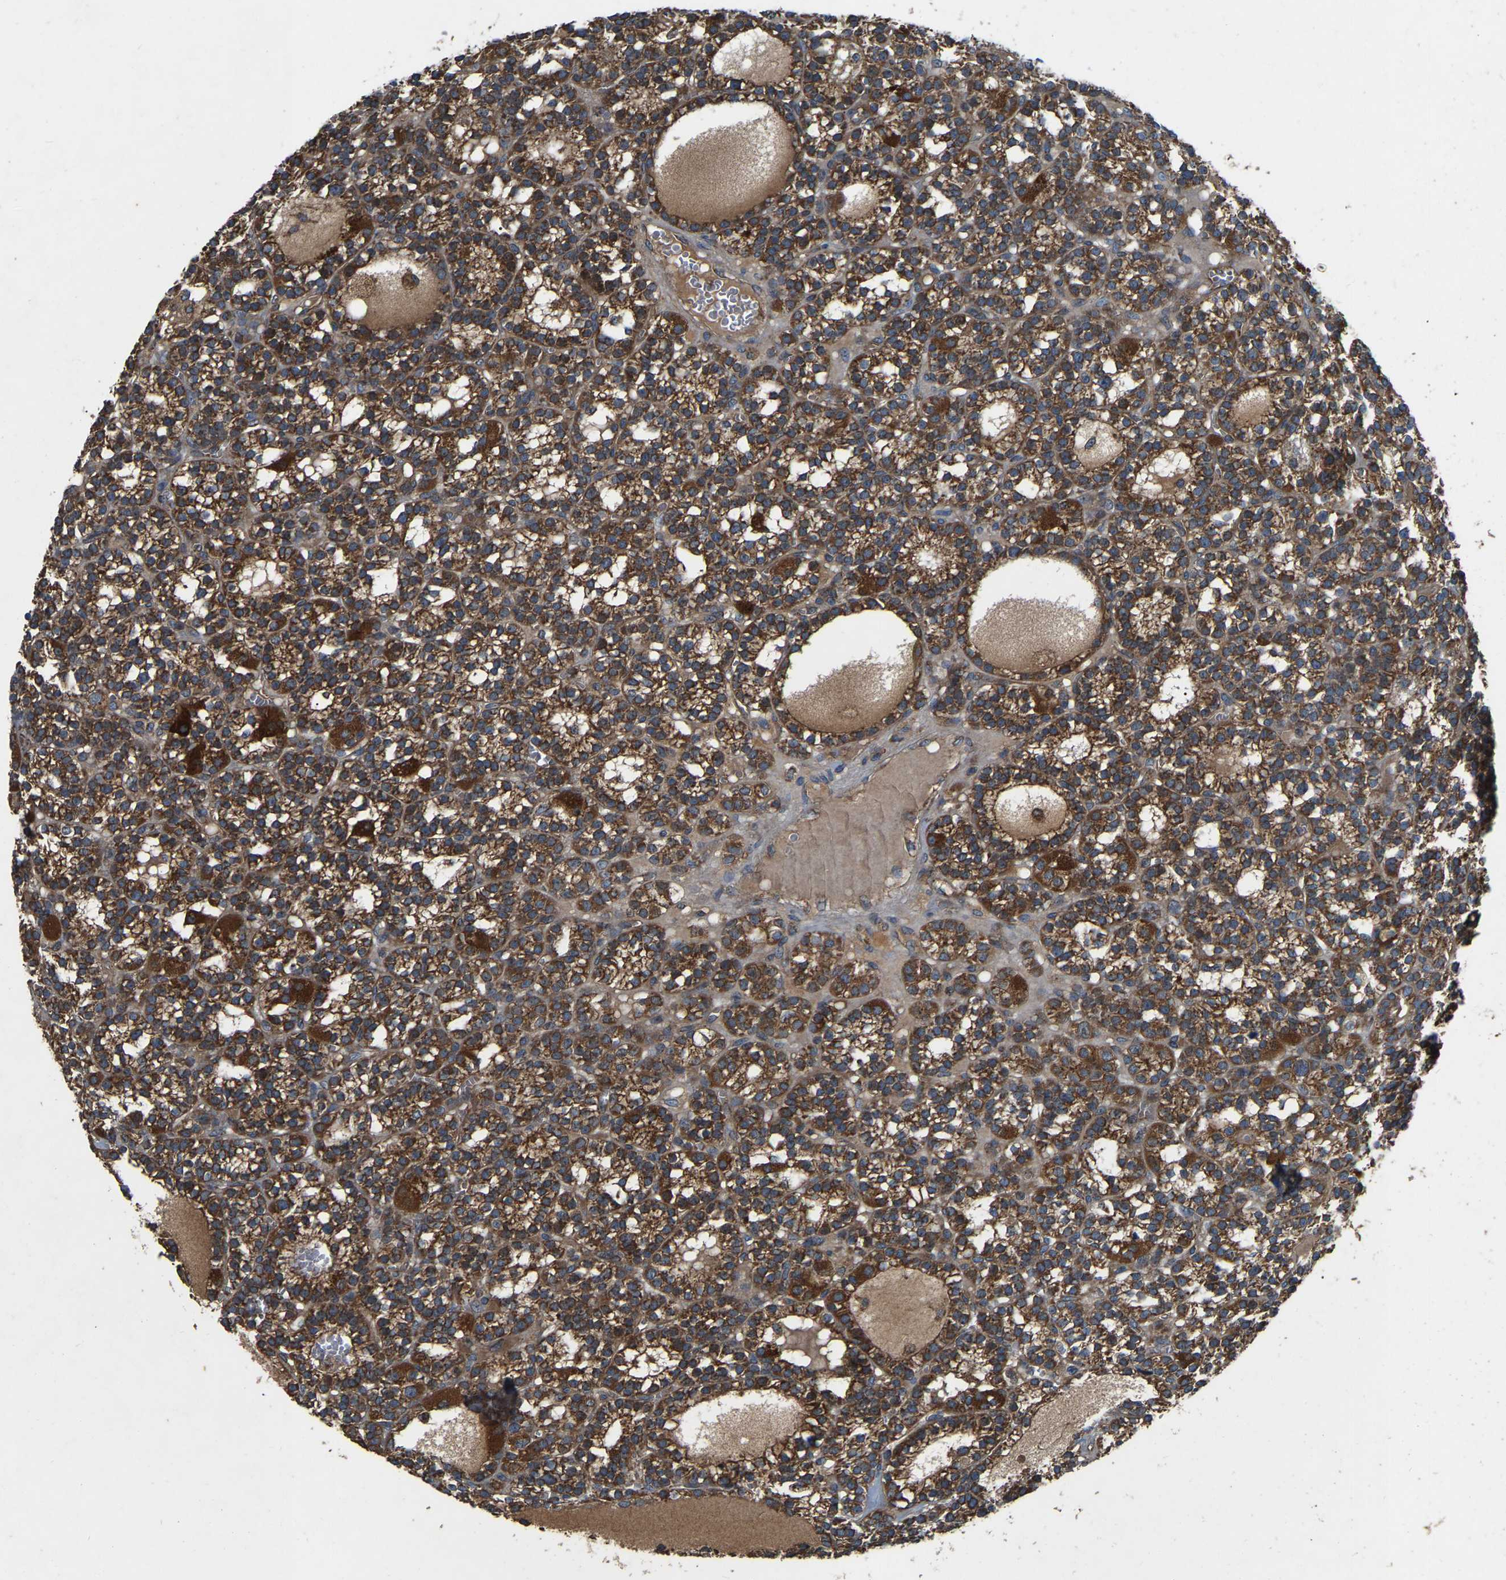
{"staining": {"intensity": "strong", "quantity": ">75%", "location": "cytoplasmic/membranous"}, "tissue": "parathyroid gland", "cell_type": "Glandular cells", "image_type": "normal", "snomed": [{"axis": "morphology", "description": "Normal tissue, NOS"}, {"axis": "morphology", "description": "Adenoma, NOS"}, {"axis": "topography", "description": "Parathyroid gland"}], "caption": "Protein staining shows strong cytoplasmic/membranous positivity in approximately >75% of glandular cells in unremarkable parathyroid gland. (DAB IHC with brightfield microscopy, high magnification).", "gene": "SAMD9L", "patient": {"sex": "female", "age": 58}}